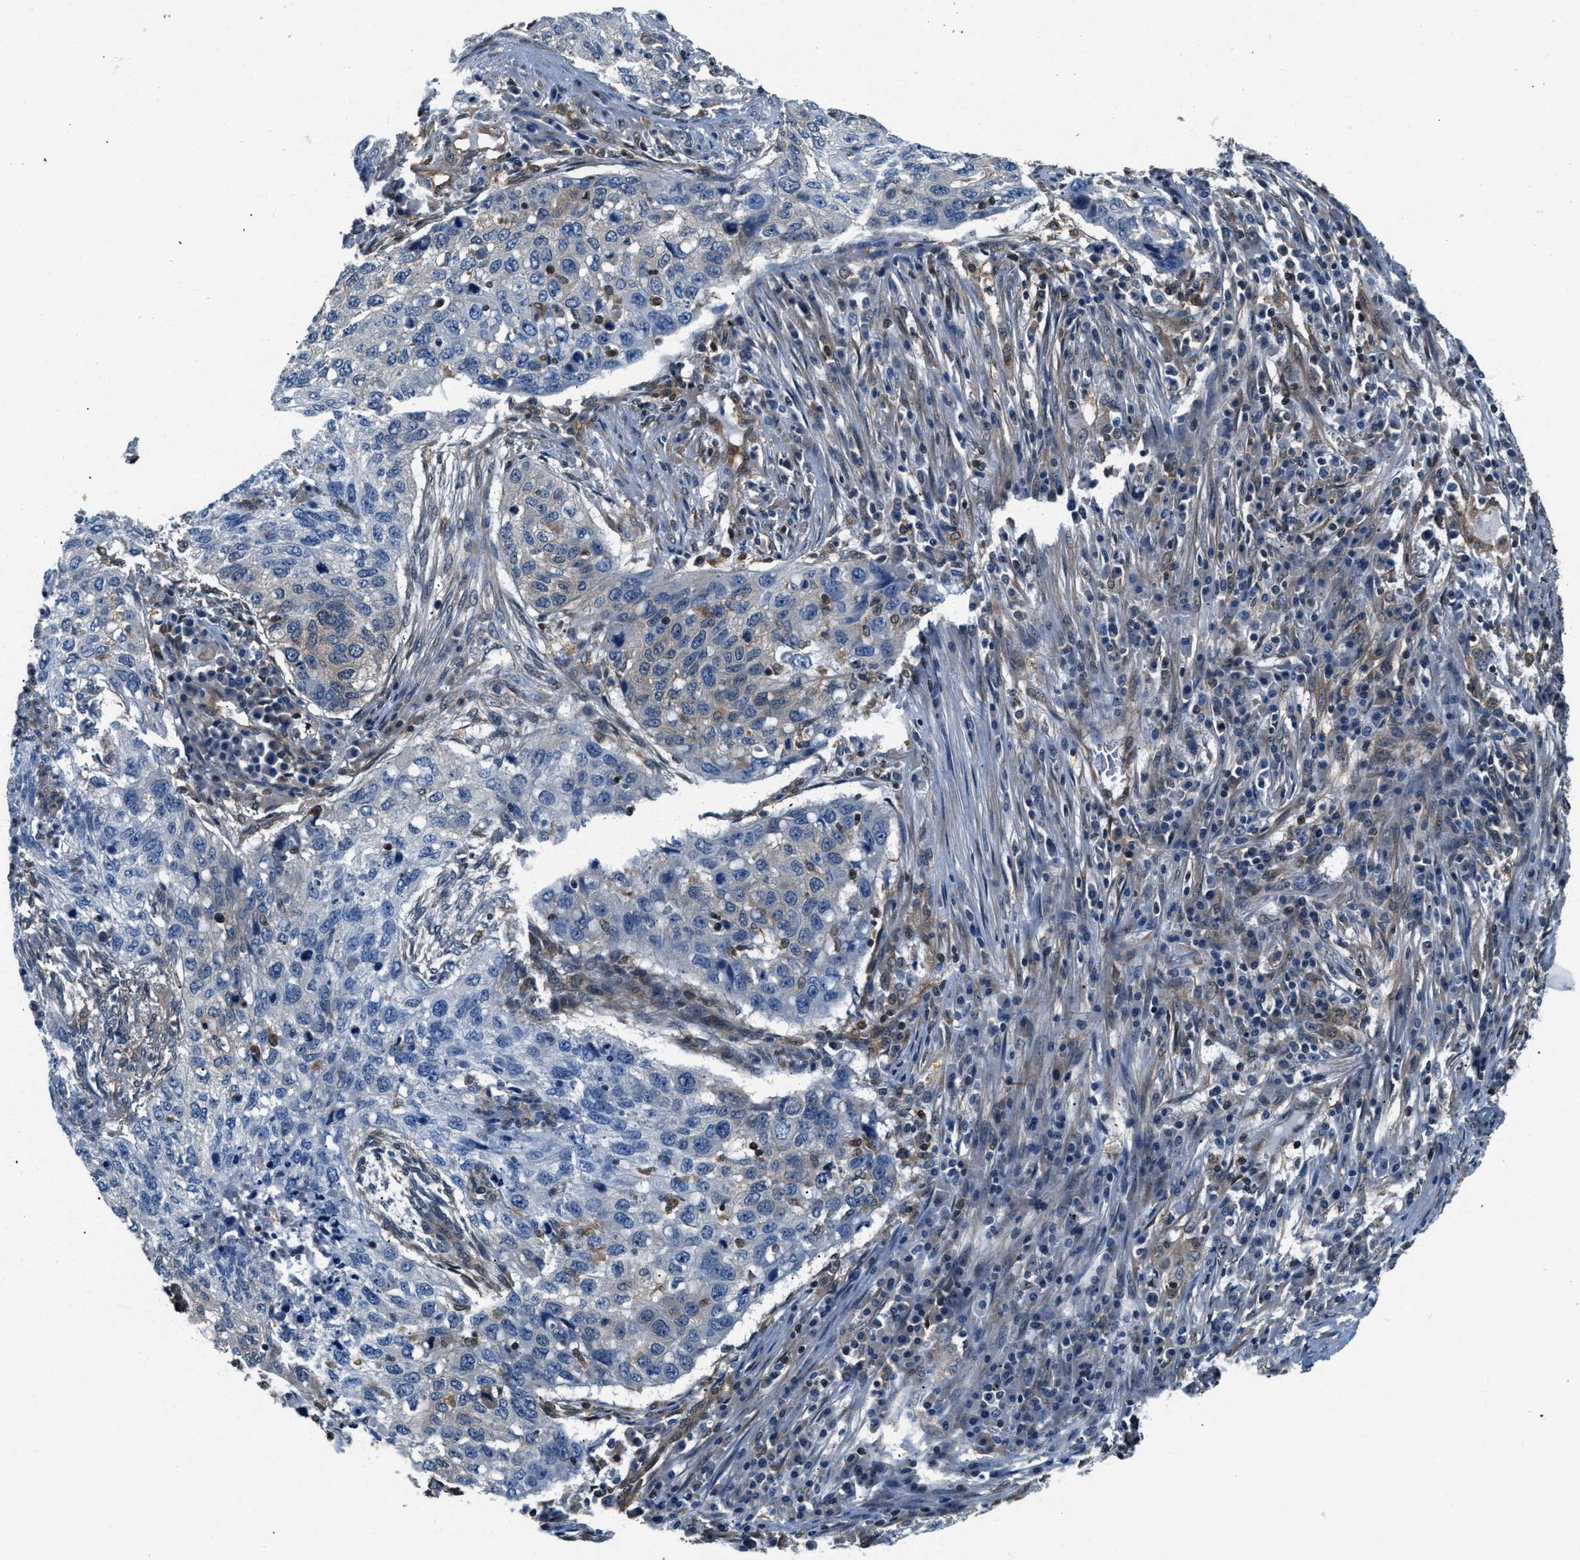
{"staining": {"intensity": "weak", "quantity": "<25%", "location": "cytoplasmic/membranous"}, "tissue": "lung cancer", "cell_type": "Tumor cells", "image_type": "cancer", "snomed": [{"axis": "morphology", "description": "Squamous cell carcinoma, NOS"}, {"axis": "topography", "description": "Lung"}], "caption": "A high-resolution micrograph shows immunohistochemistry staining of lung cancer (squamous cell carcinoma), which reveals no significant expression in tumor cells.", "gene": "EIF4EBP2", "patient": {"sex": "female", "age": 63}}